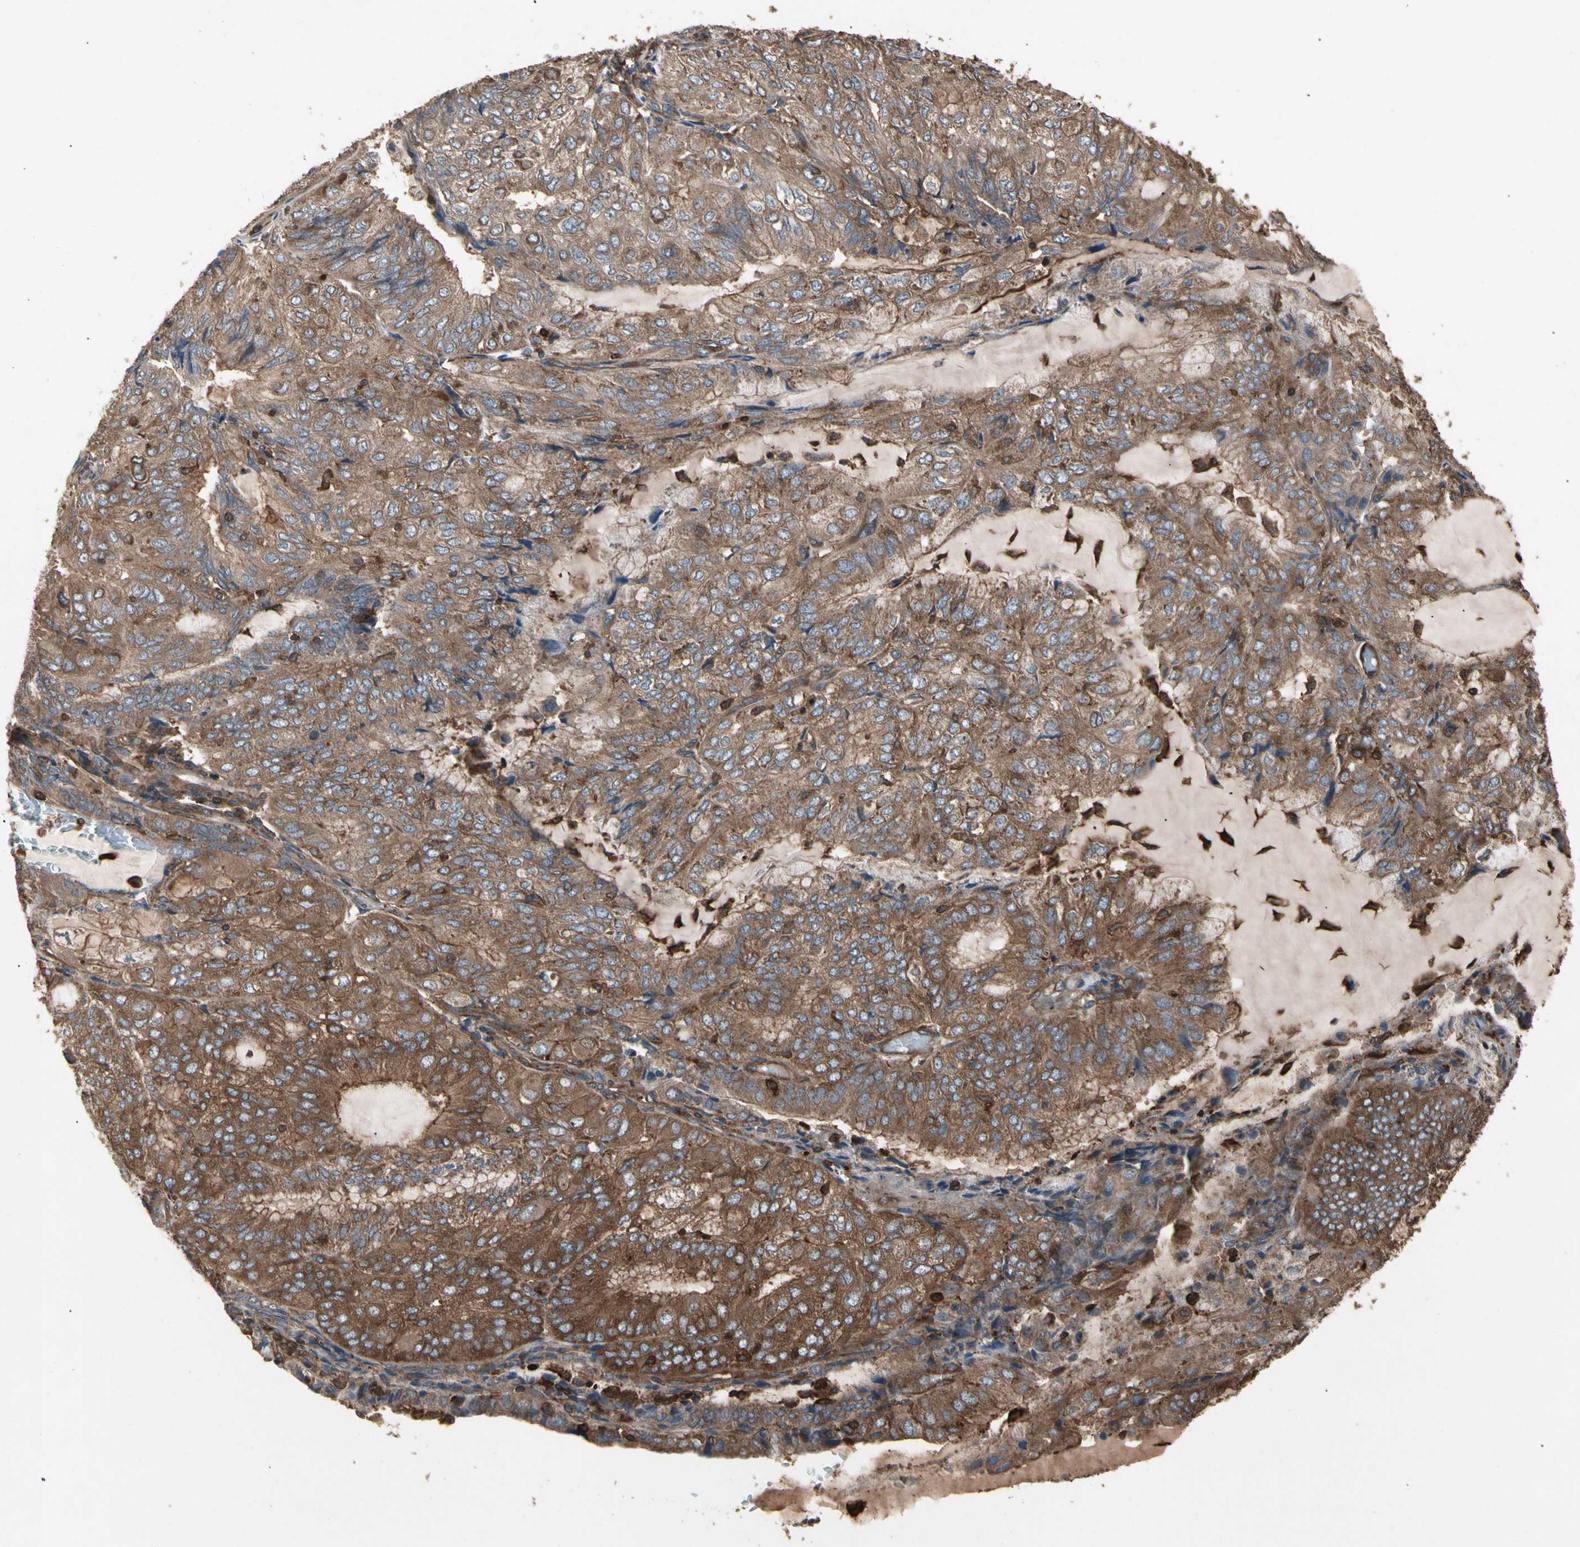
{"staining": {"intensity": "strong", "quantity": ">75%", "location": "cytoplasmic/membranous"}, "tissue": "endometrial cancer", "cell_type": "Tumor cells", "image_type": "cancer", "snomed": [{"axis": "morphology", "description": "Adenocarcinoma, NOS"}, {"axis": "topography", "description": "Endometrium"}], "caption": "The image shows a brown stain indicating the presence of a protein in the cytoplasmic/membranous of tumor cells in endometrial cancer (adenocarcinoma).", "gene": "AGBL2", "patient": {"sex": "female", "age": 81}}